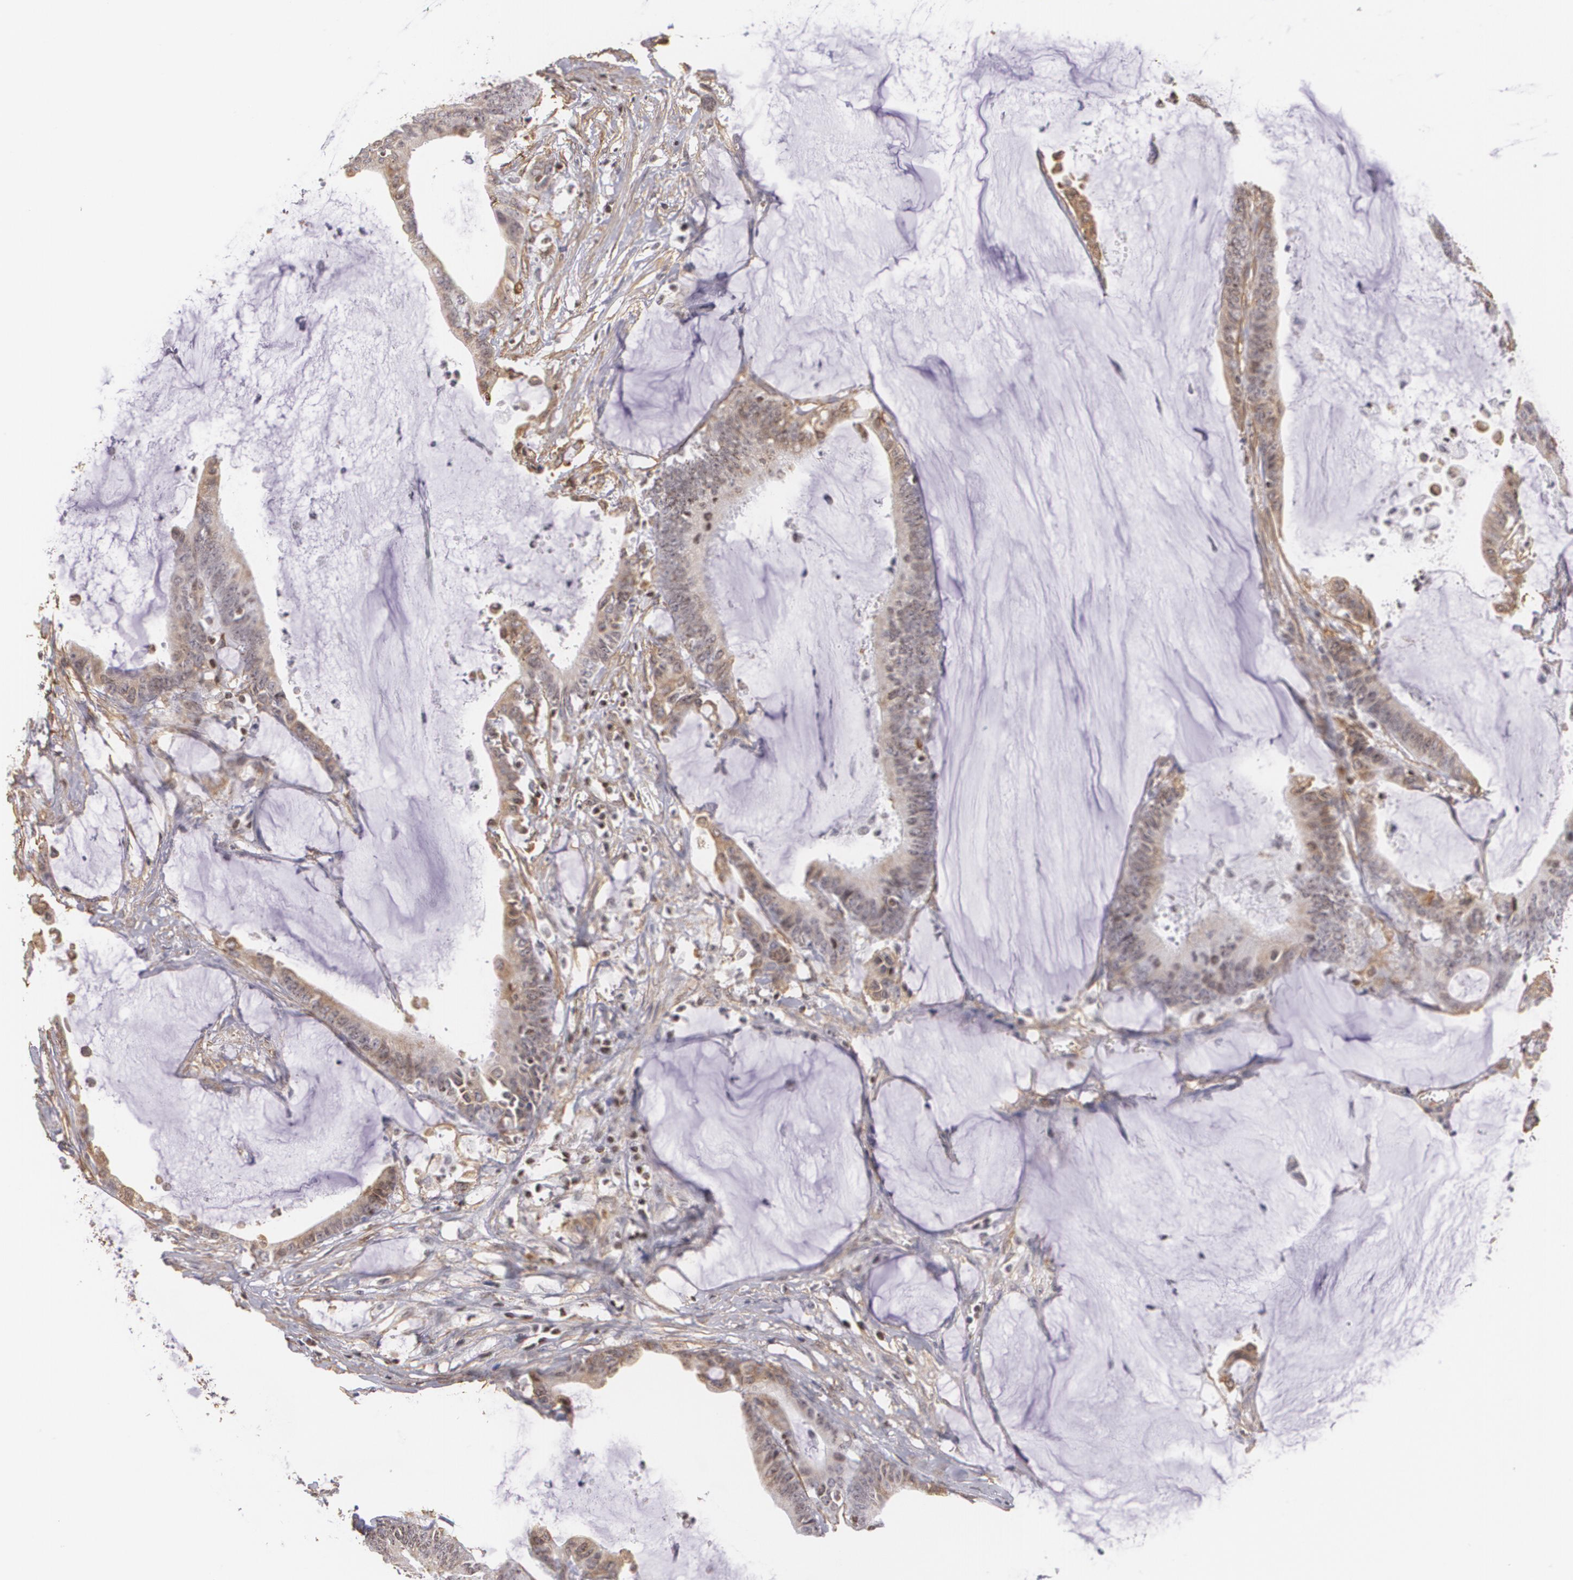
{"staining": {"intensity": "weak", "quantity": ">75%", "location": "cytoplasmic/membranous"}, "tissue": "colorectal cancer", "cell_type": "Tumor cells", "image_type": "cancer", "snomed": [{"axis": "morphology", "description": "Adenocarcinoma, NOS"}, {"axis": "topography", "description": "Rectum"}], "caption": "Approximately >75% of tumor cells in adenocarcinoma (colorectal) demonstrate weak cytoplasmic/membranous protein positivity as visualized by brown immunohistochemical staining.", "gene": "VAMP1", "patient": {"sex": "female", "age": 66}}